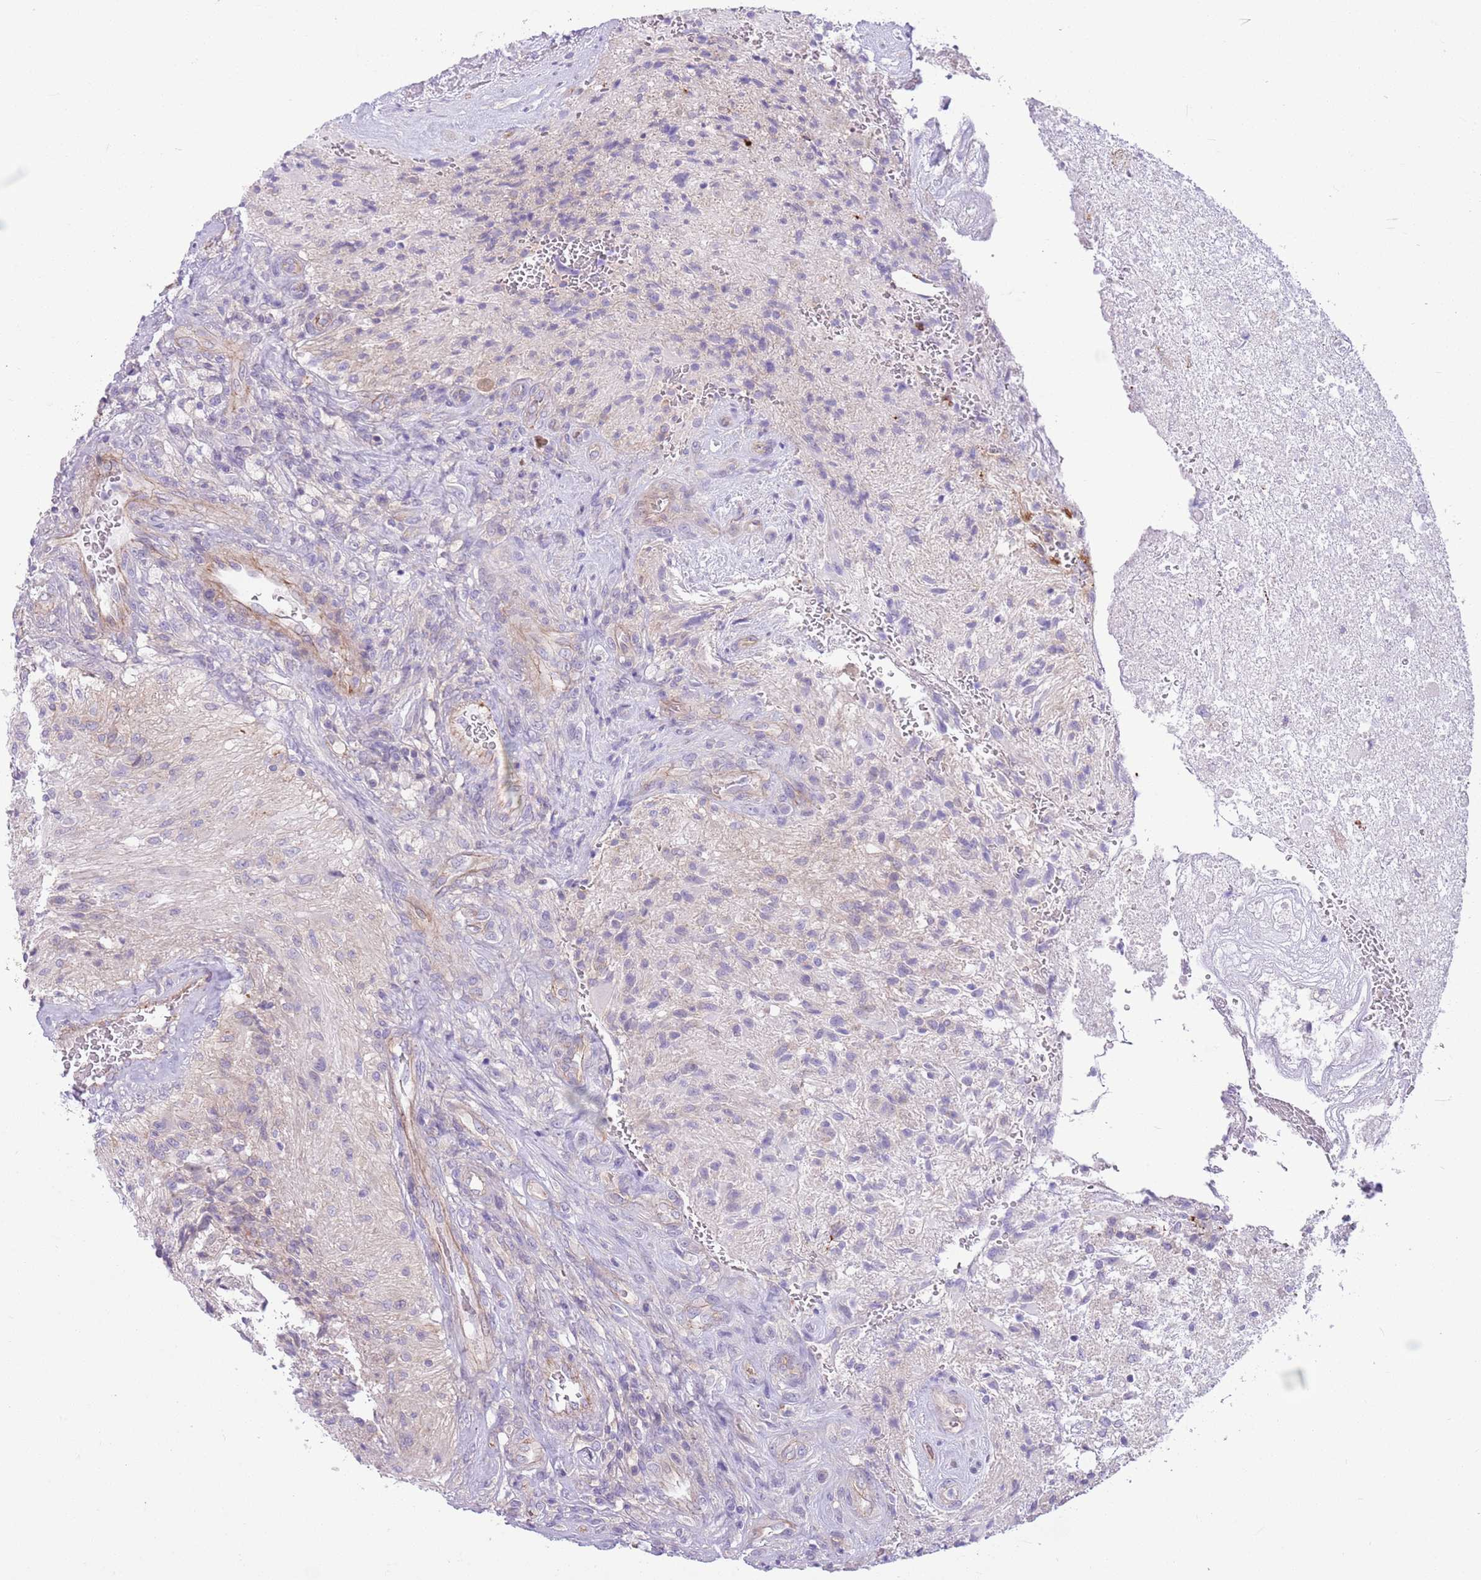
{"staining": {"intensity": "negative", "quantity": "none", "location": "none"}, "tissue": "glioma", "cell_type": "Tumor cells", "image_type": "cancer", "snomed": [{"axis": "morphology", "description": "Glioma, malignant, High grade"}, {"axis": "topography", "description": "Brain"}], "caption": "Immunohistochemical staining of high-grade glioma (malignant) shows no significant positivity in tumor cells.", "gene": "PARP8", "patient": {"sex": "male", "age": 56}}